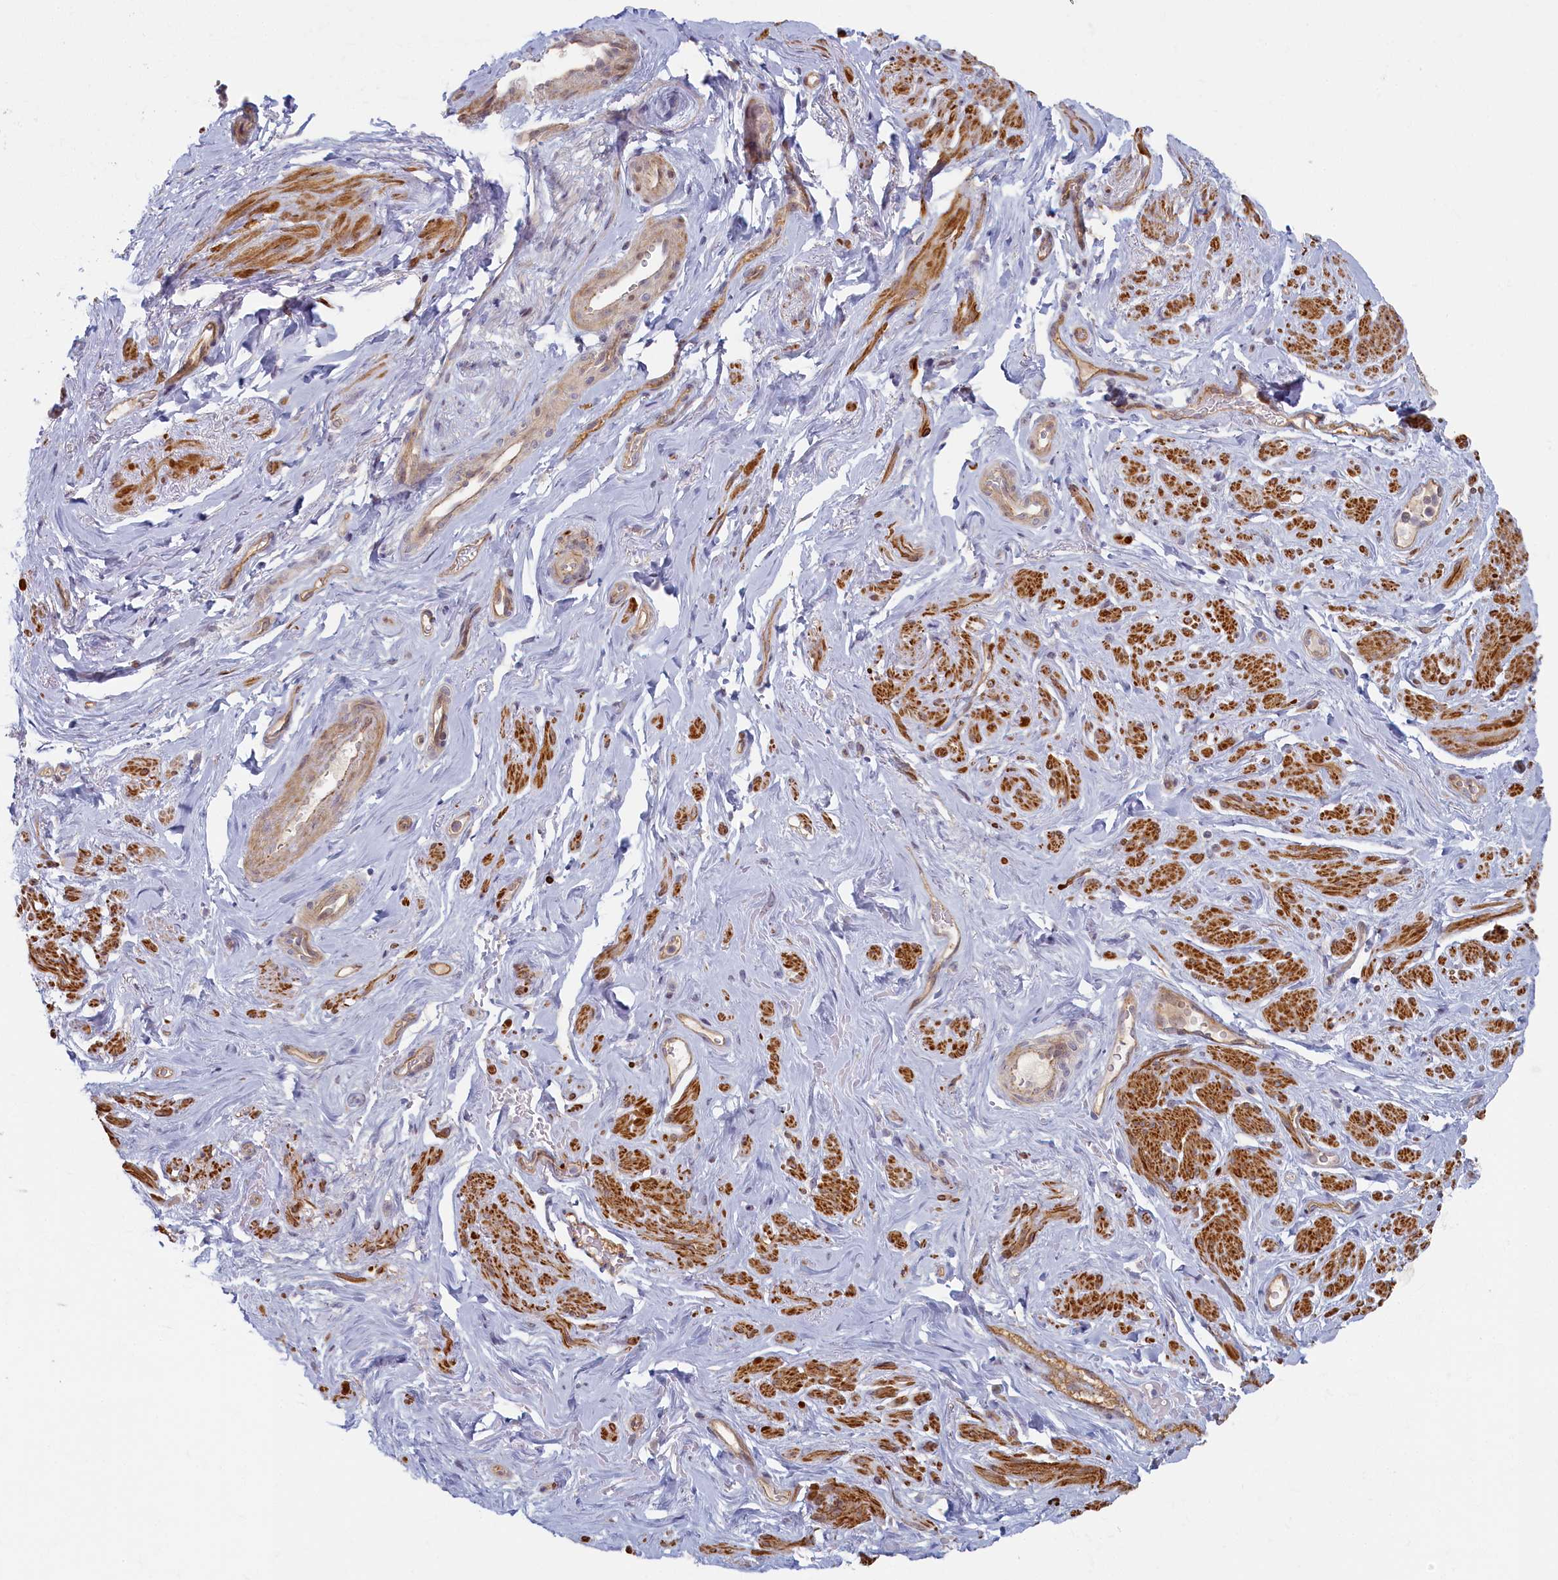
{"staining": {"intensity": "moderate", "quantity": "25%-75%", "location": "cytoplasmic/membranous"}, "tissue": "smooth muscle", "cell_type": "Smooth muscle cells", "image_type": "normal", "snomed": [{"axis": "morphology", "description": "Normal tissue, NOS"}, {"axis": "topography", "description": "Smooth muscle"}, {"axis": "topography", "description": "Peripheral nerve tissue"}], "caption": "Smooth muscle stained for a protein shows moderate cytoplasmic/membranous positivity in smooth muscle cells. (DAB (3,3'-diaminobenzidine) = brown stain, brightfield microscopy at high magnification).", "gene": "INTS4", "patient": {"sex": "male", "age": 69}}